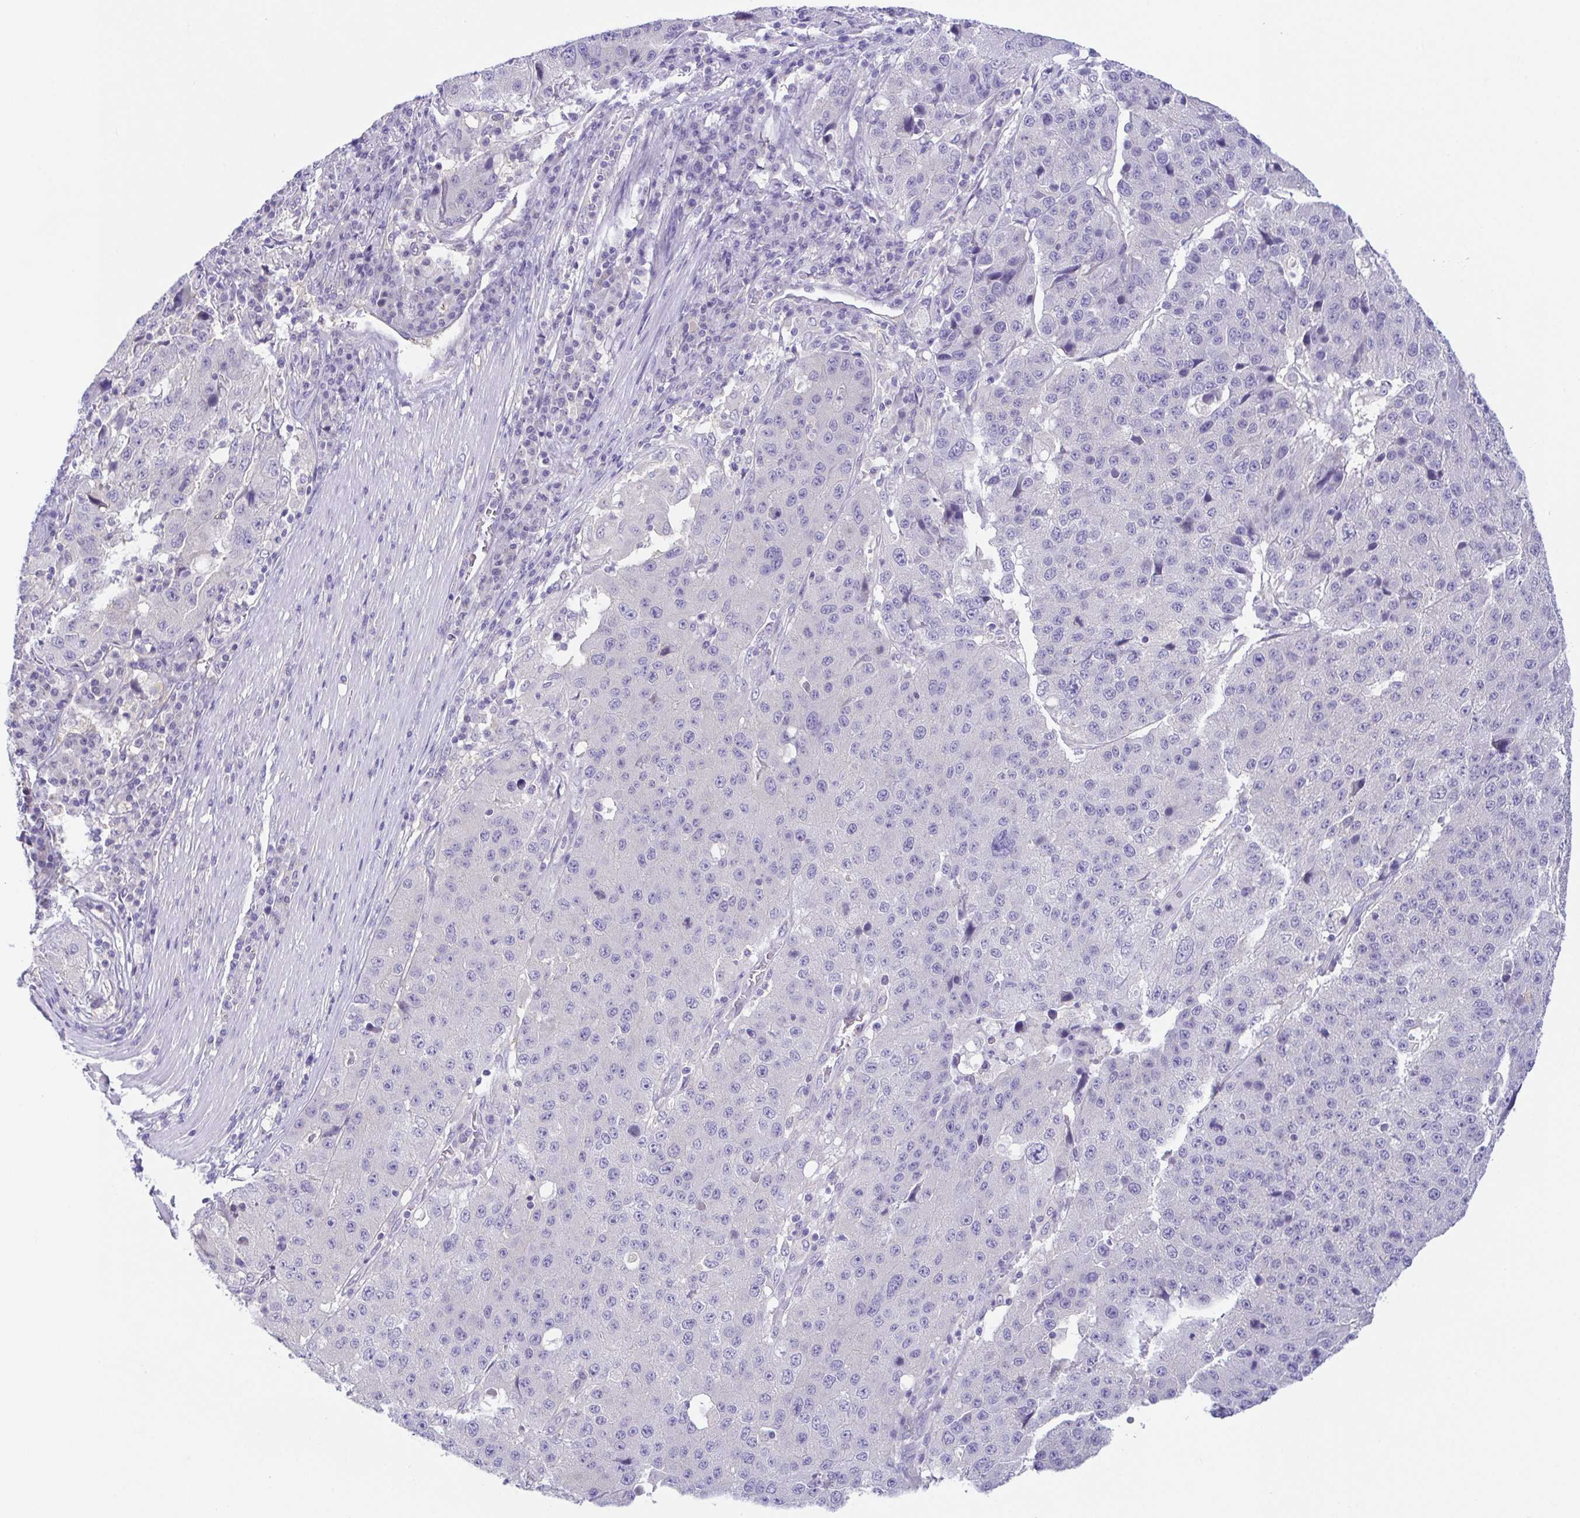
{"staining": {"intensity": "negative", "quantity": "none", "location": "none"}, "tissue": "stomach cancer", "cell_type": "Tumor cells", "image_type": "cancer", "snomed": [{"axis": "morphology", "description": "Adenocarcinoma, NOS"}, {"axis": "topography", "description": "Stomach"}], "caption": "Immunohistochemistry photomicrograph of neoplastic tissue: stomach cancer stained with DAB (3,3'-diaminobenzidine) displays no significant protein expression in tumor cells.", "gene": "KRTDAP", "patient": {"sex": "male", "age": 71}}